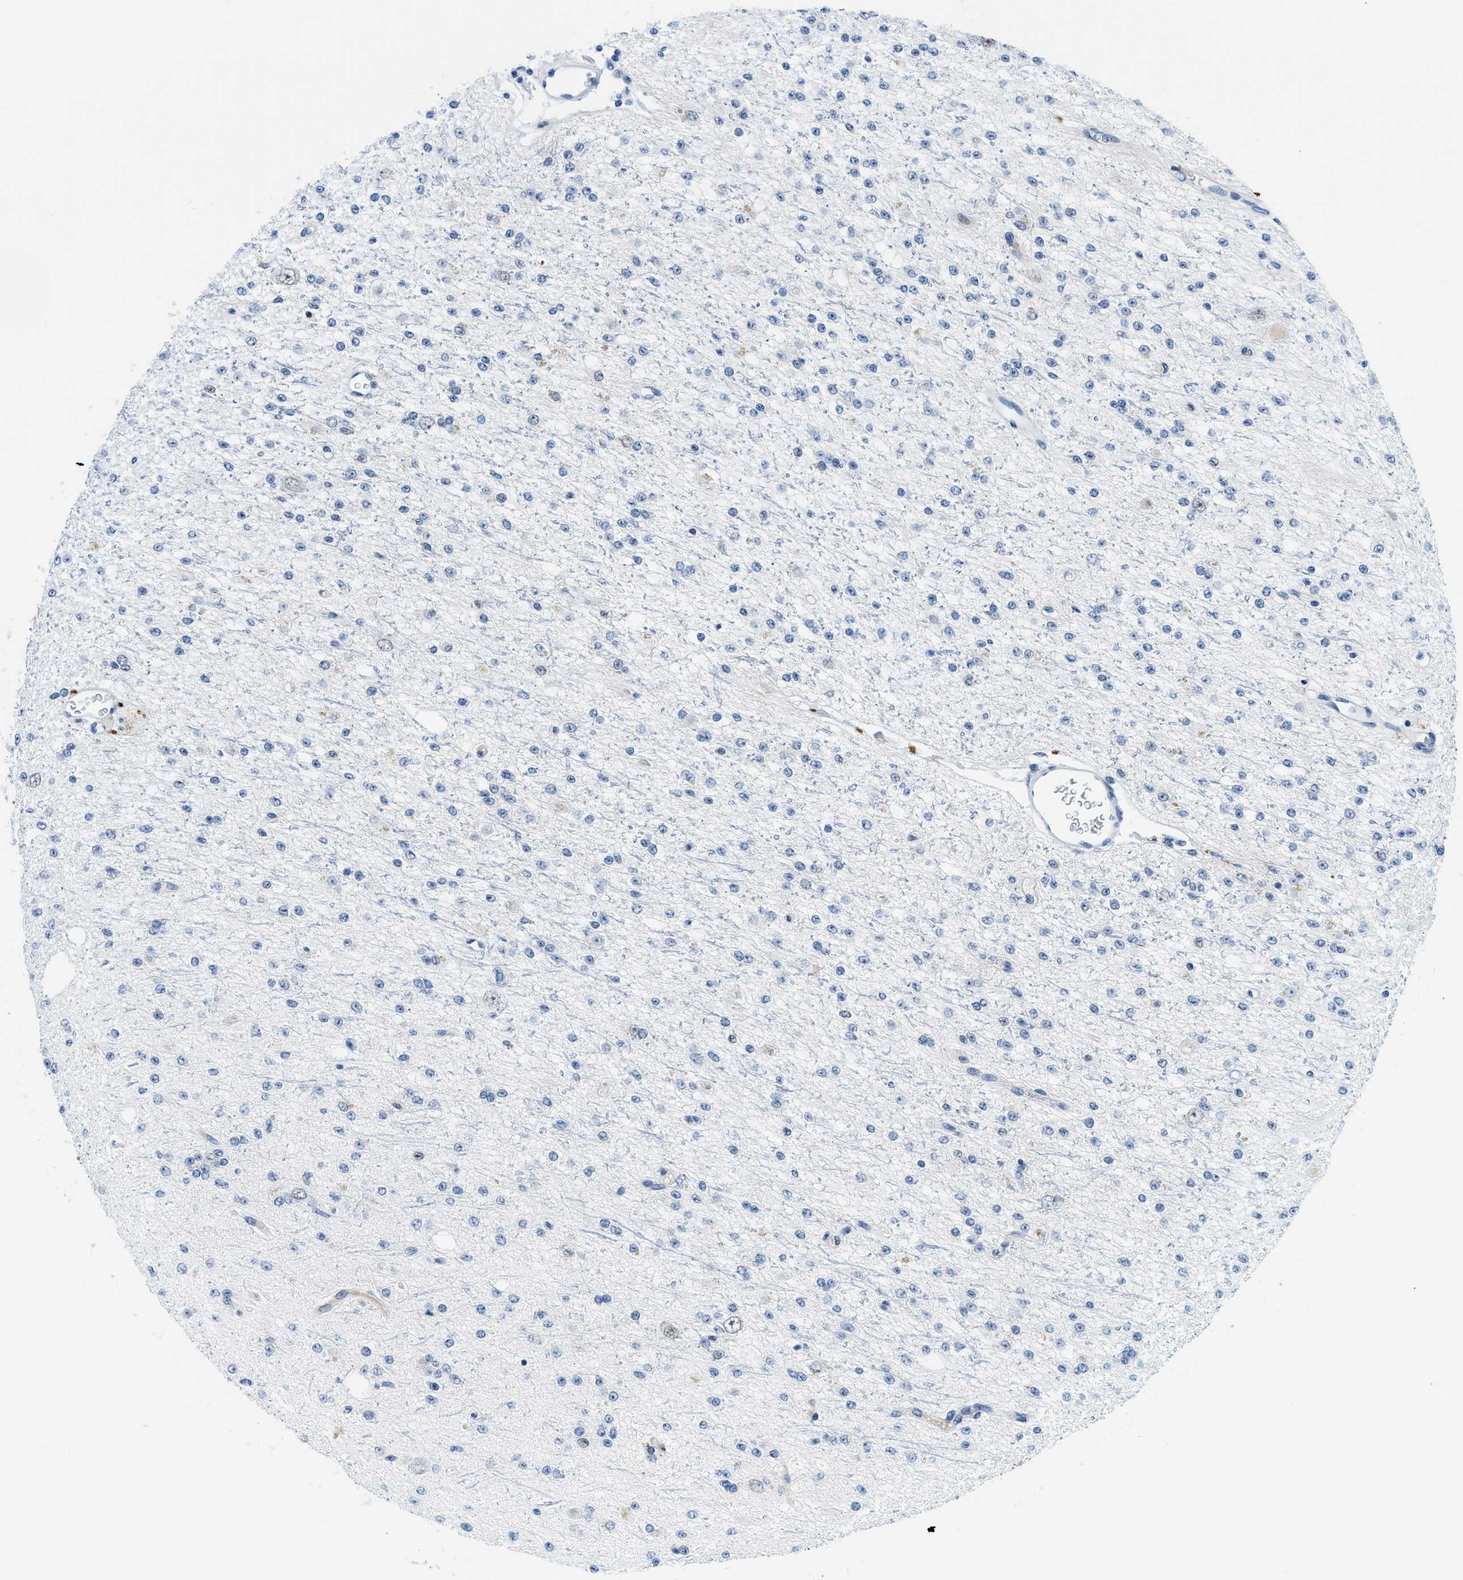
{"staining": {"intensity": "negative", "quantity": "none", "location": "none"}, "tissue": "glioma", "cell_type": "Tumor cells", "image_type": "cancer", "snomed": [{"axis": "morphology", "description": "Glioma, malignant, Low grade"}, {"axis": "topography", "description": "Brain"}], "caption": "An image of human glioma is negative for staining in tumor cells. (DAB IHC with hematoxylin counter stain).", "gene": "SMARCAD1", "patient": {"sex": "male", "age": 38}}